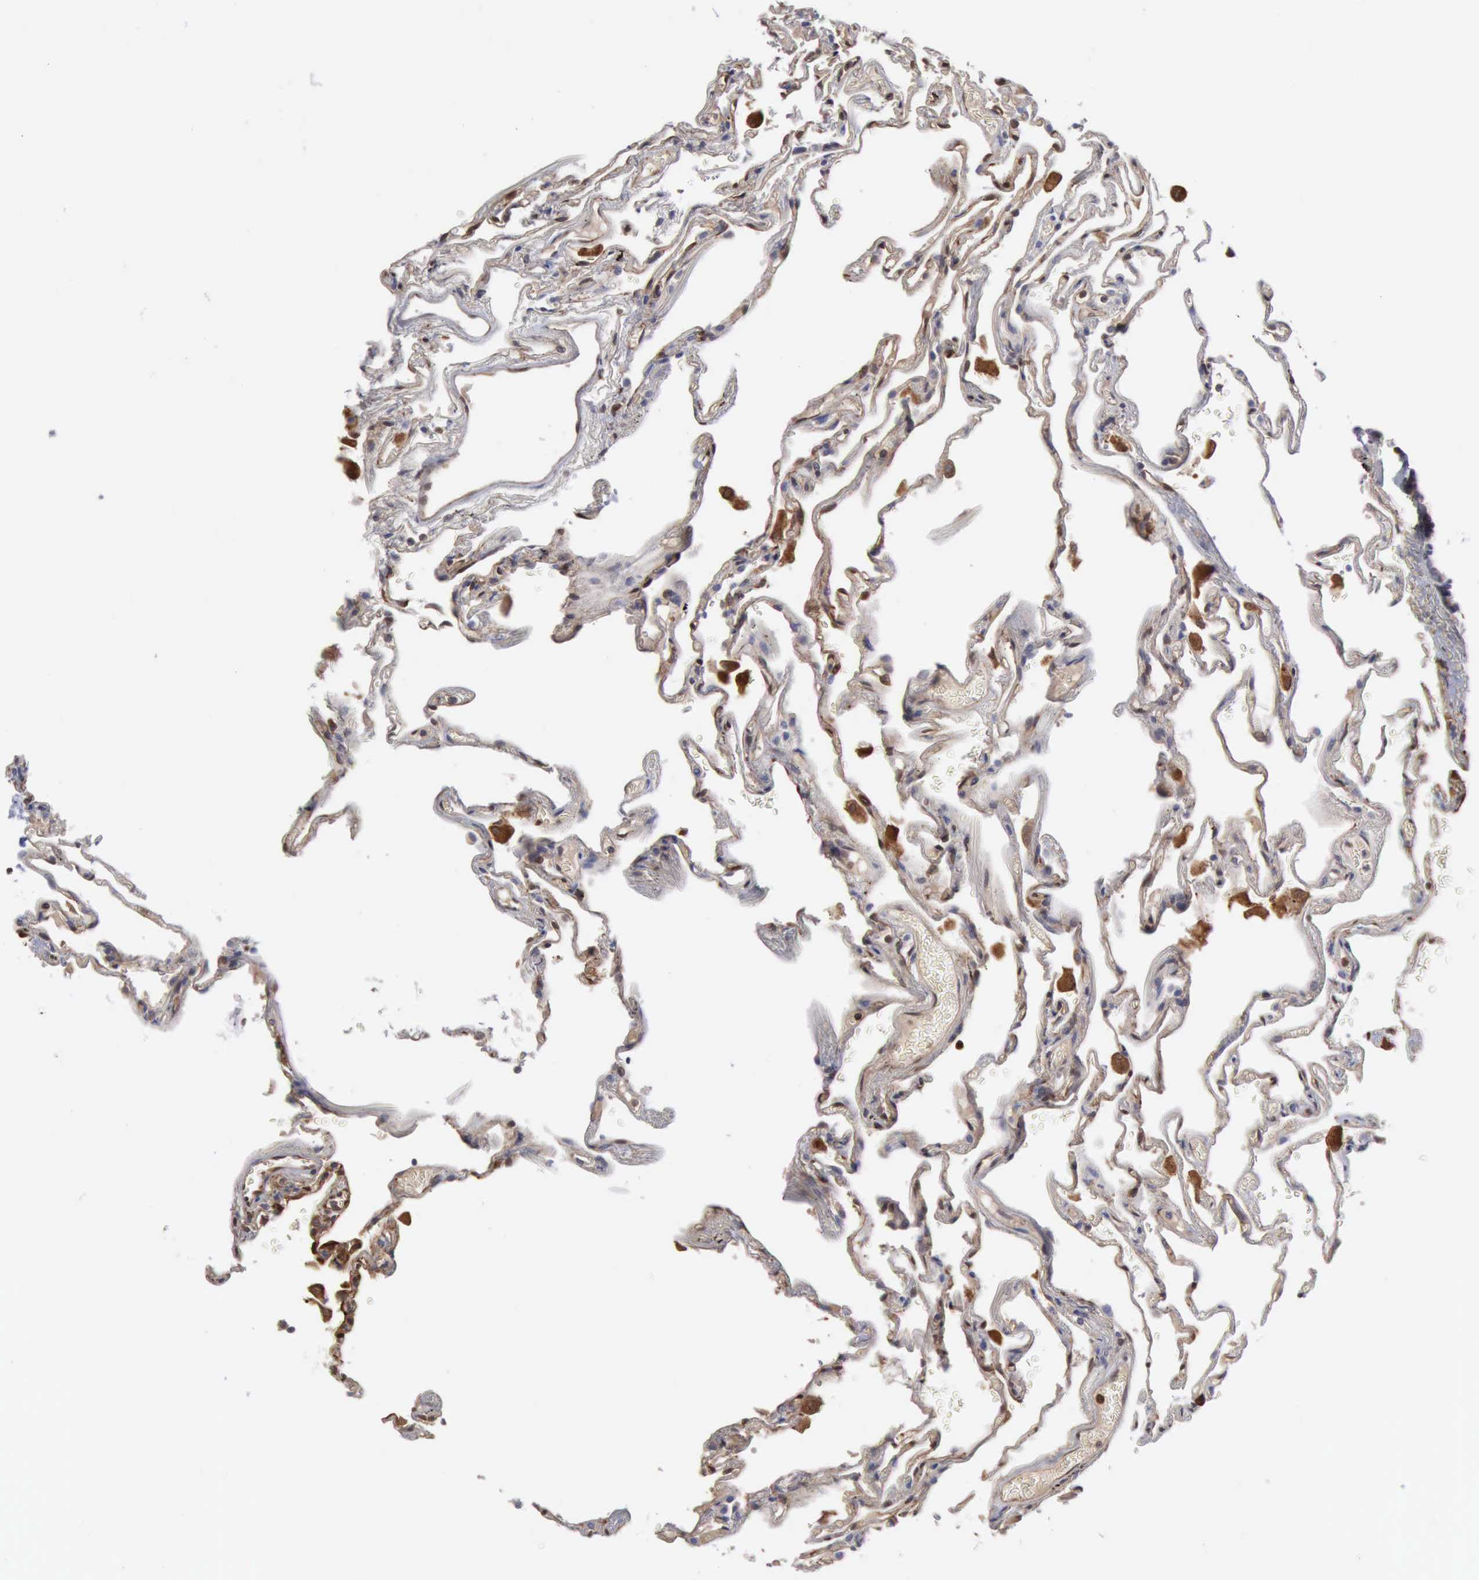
{"staining": {"intensity": "weak", "quantity": "25%-75%", "location": "cytoplasmic/membranous"}, "tissue": "lung", "cell_type": "Alveolar cells", "image_type": "normal", "snomed": [{"axis": "morphology", "description": "Normal tissue, NOS"}, {"axis": "morphology", "description": "Inflammation, NOS"}, {"axis": "topography", "description": "Lung"}], "caption": "Lung stained for a protein (brown) displays weak cytoplasmic/membranous positive expression in about 25%-75% of alveolar cells.", "gene": "APOL2", "patient": {"sex": "male", "age": 69}}